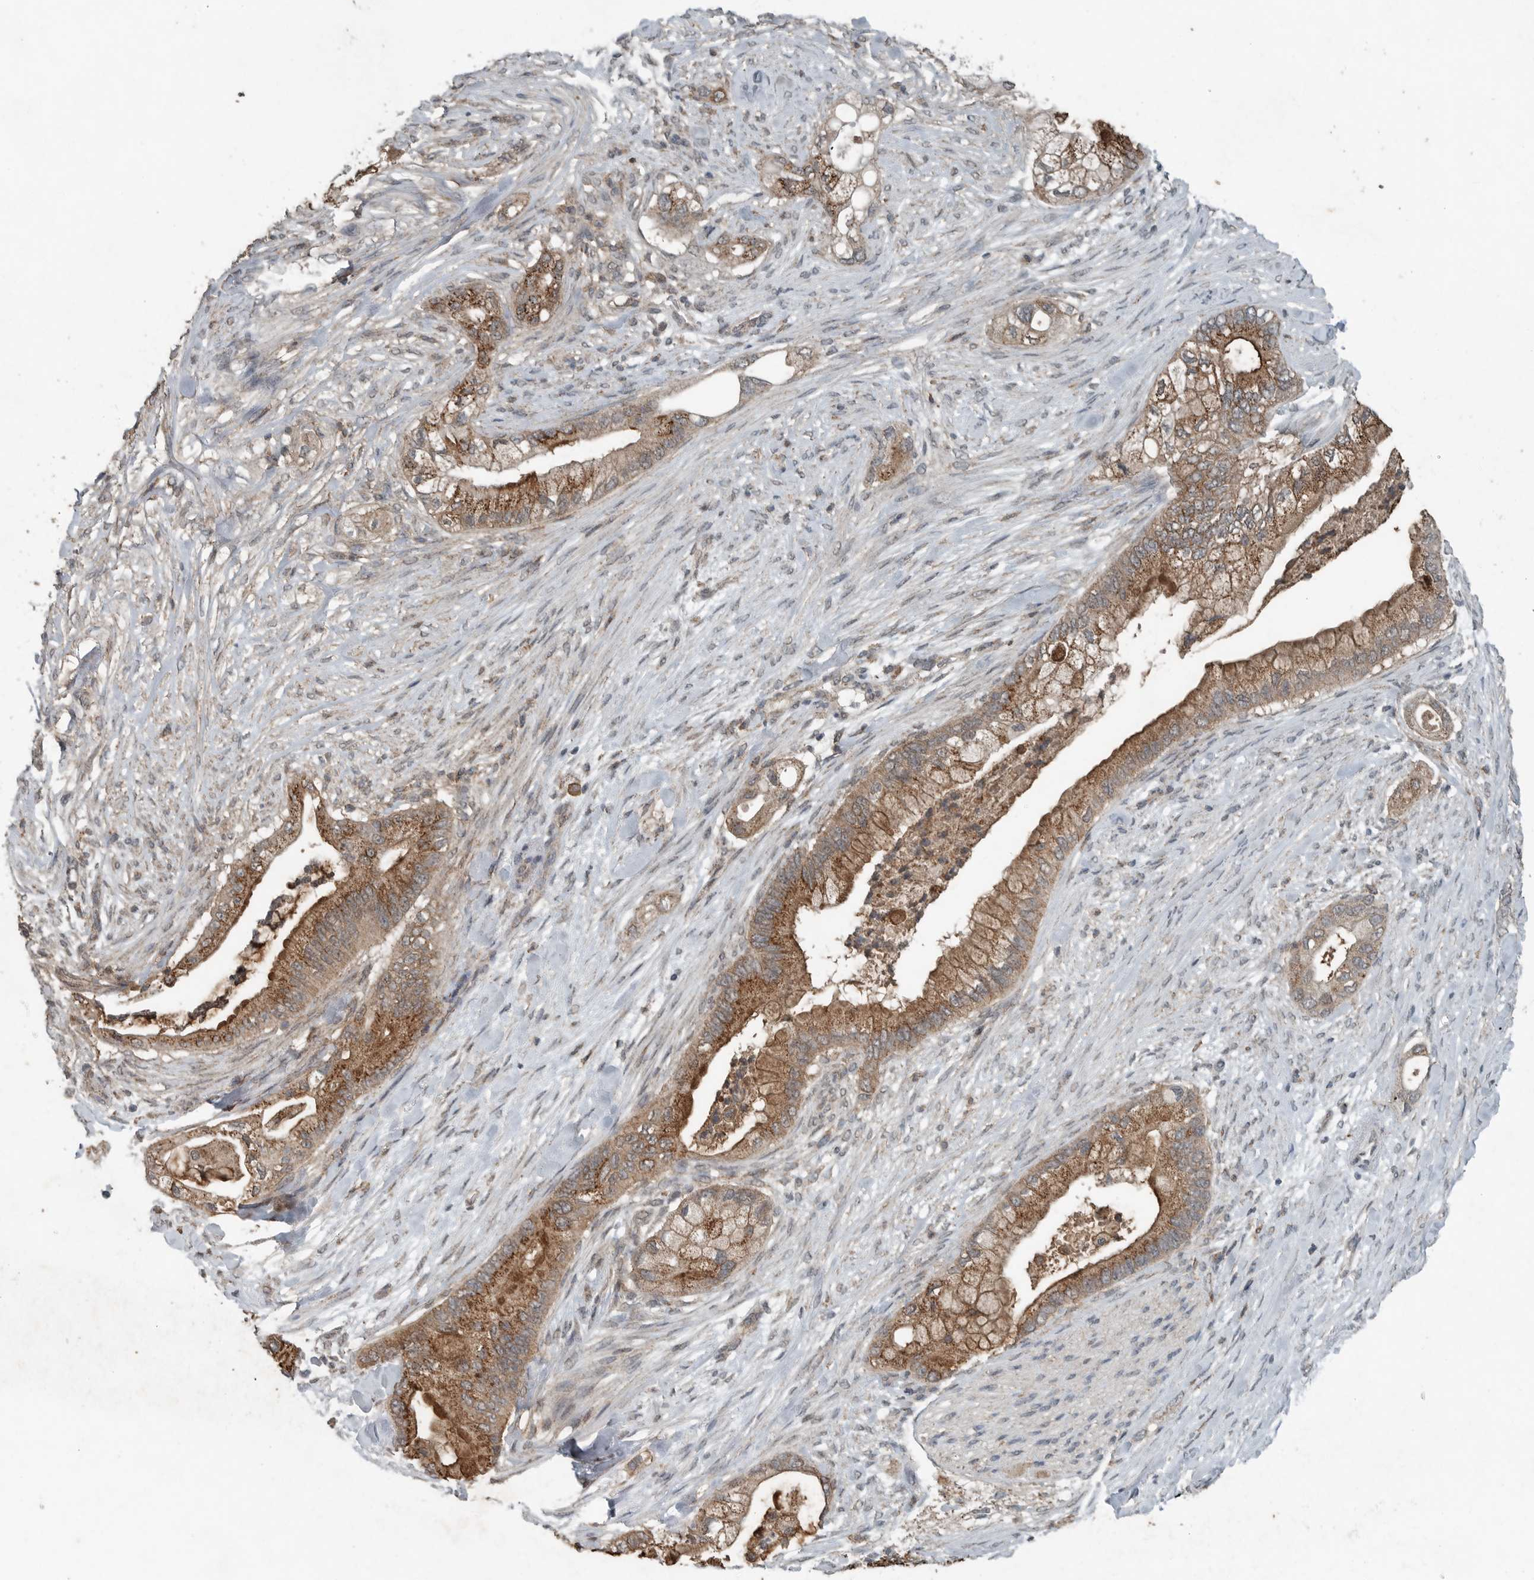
{"staining": {"intensity": "moderate", "quantity": ">75%", "location": "cytoplasmic/membranous"}, "tissue": "pancreatic cancer", "cell_type": "Tumor cells", "image_type": "cancer", "snomed": [{"axis": "morphology", "description": "Adenocarcinoma, NOS"}, {"axis": "topography", "description": "Pancreas"}], "caption": "A high-resolution image shows IHC staining of pancreatic cancer (adenocarcinoma), which reveals moderate cytoplasmic/membranous positivity in about >75% of tumor cells.", "gene": "IL6ST", "patient": {"sex": "male", "age": 53}}